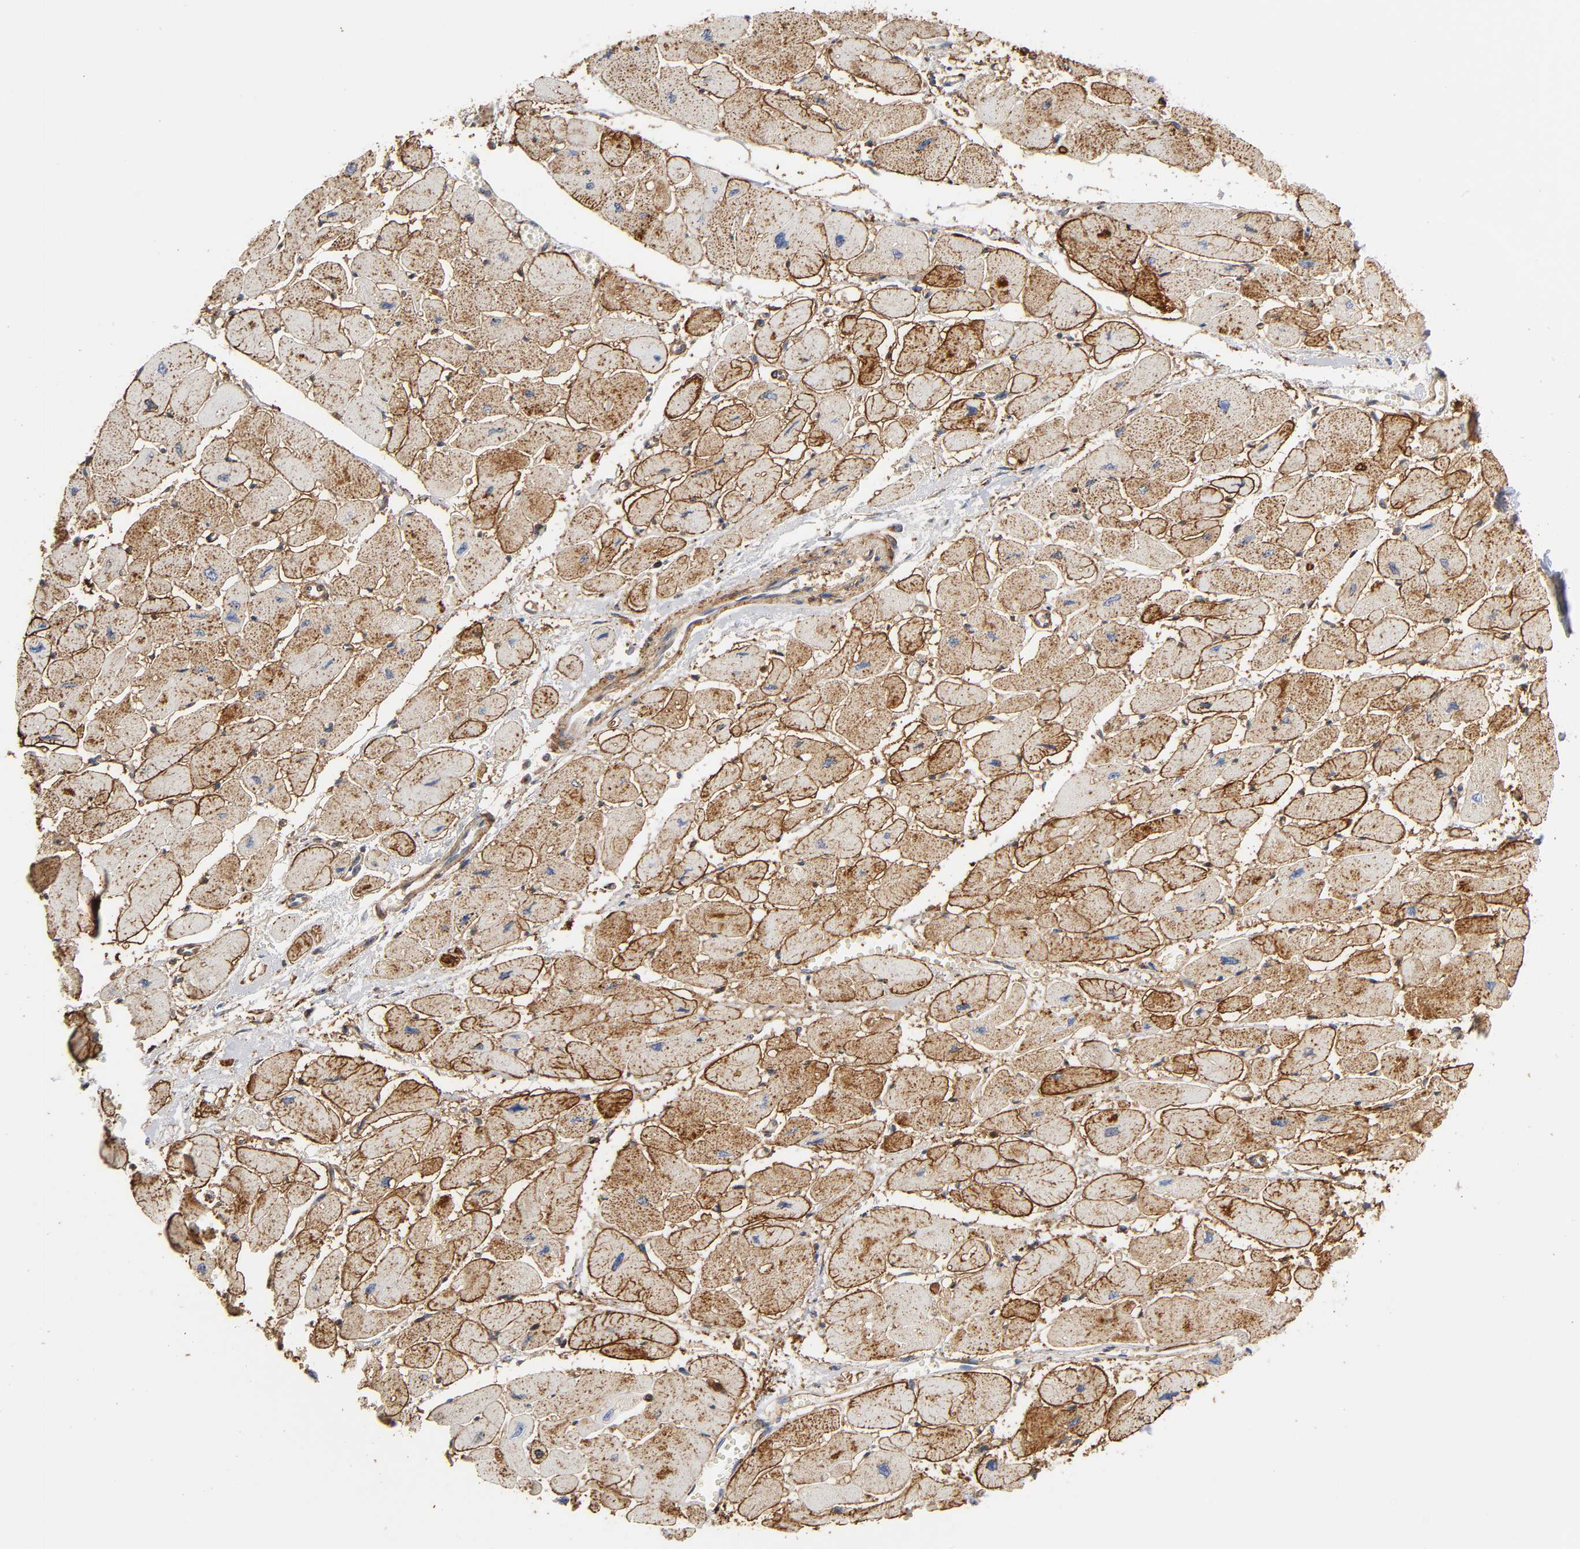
{"staining": {"intensity": "moderate", "quantity": ">75%", "location": "cytoplasmic/membranous"}, "tissue": "heart muscle", "cell_type": "Cardiomyocytes", "image_type": "normal", "snomed": [{"axis": "morphology", "description": "Normal tissue, NOS"}, {"axis": "topography", "description": "Heart"}], "caption": "High-power microscopy captured an IHC image of unremarkable heart muscle, revealing moderate cytoplasmic/membranous staining in approximately >75% of cardiomyocytes.", "gene": "ANXA11", "patient": {"sex": "female", "age": 54}}